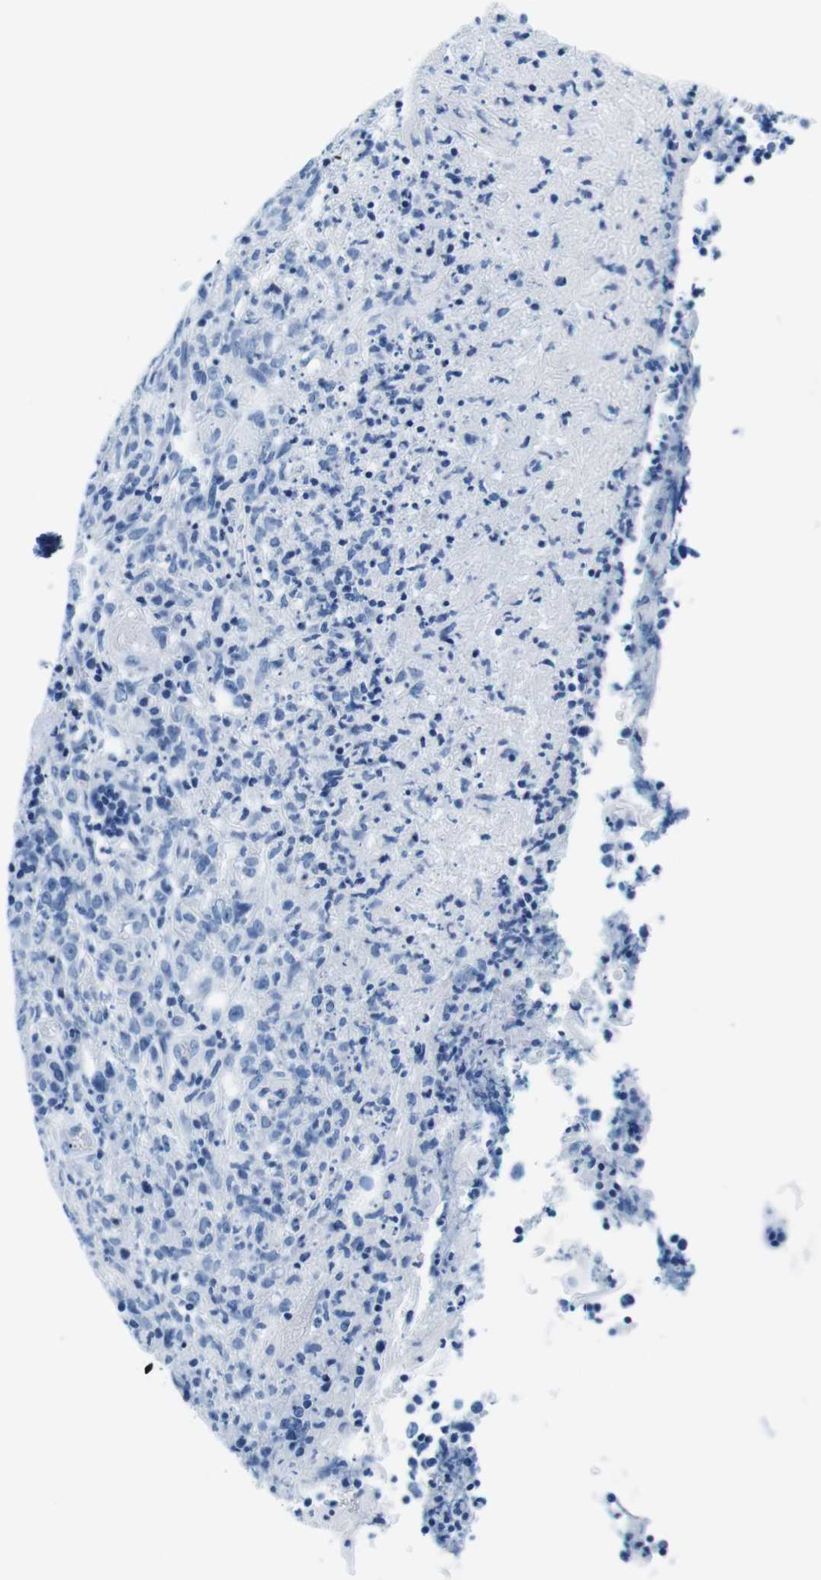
{"staining": {"intensity": "negative", "quantity": "none", "location": "none"}, "tissue": "lymphoma", "cell_type": "Tumor cells", "image_type": "cancer", "snomed": [{"axis": "morphology", "description": "Malignant lymphoma, non-Hodgkin's type, High grade"}, {"axis": "topography", "description": "Tonsil"}], "caption": "Immunohistochemistry (IHC) photomicrograph of human lymphoma stained for a protein (brown), which demonstrates no expression in tumor cells.", "gene": "ELANE", "patient": {"sex": "female", "age": 36}}